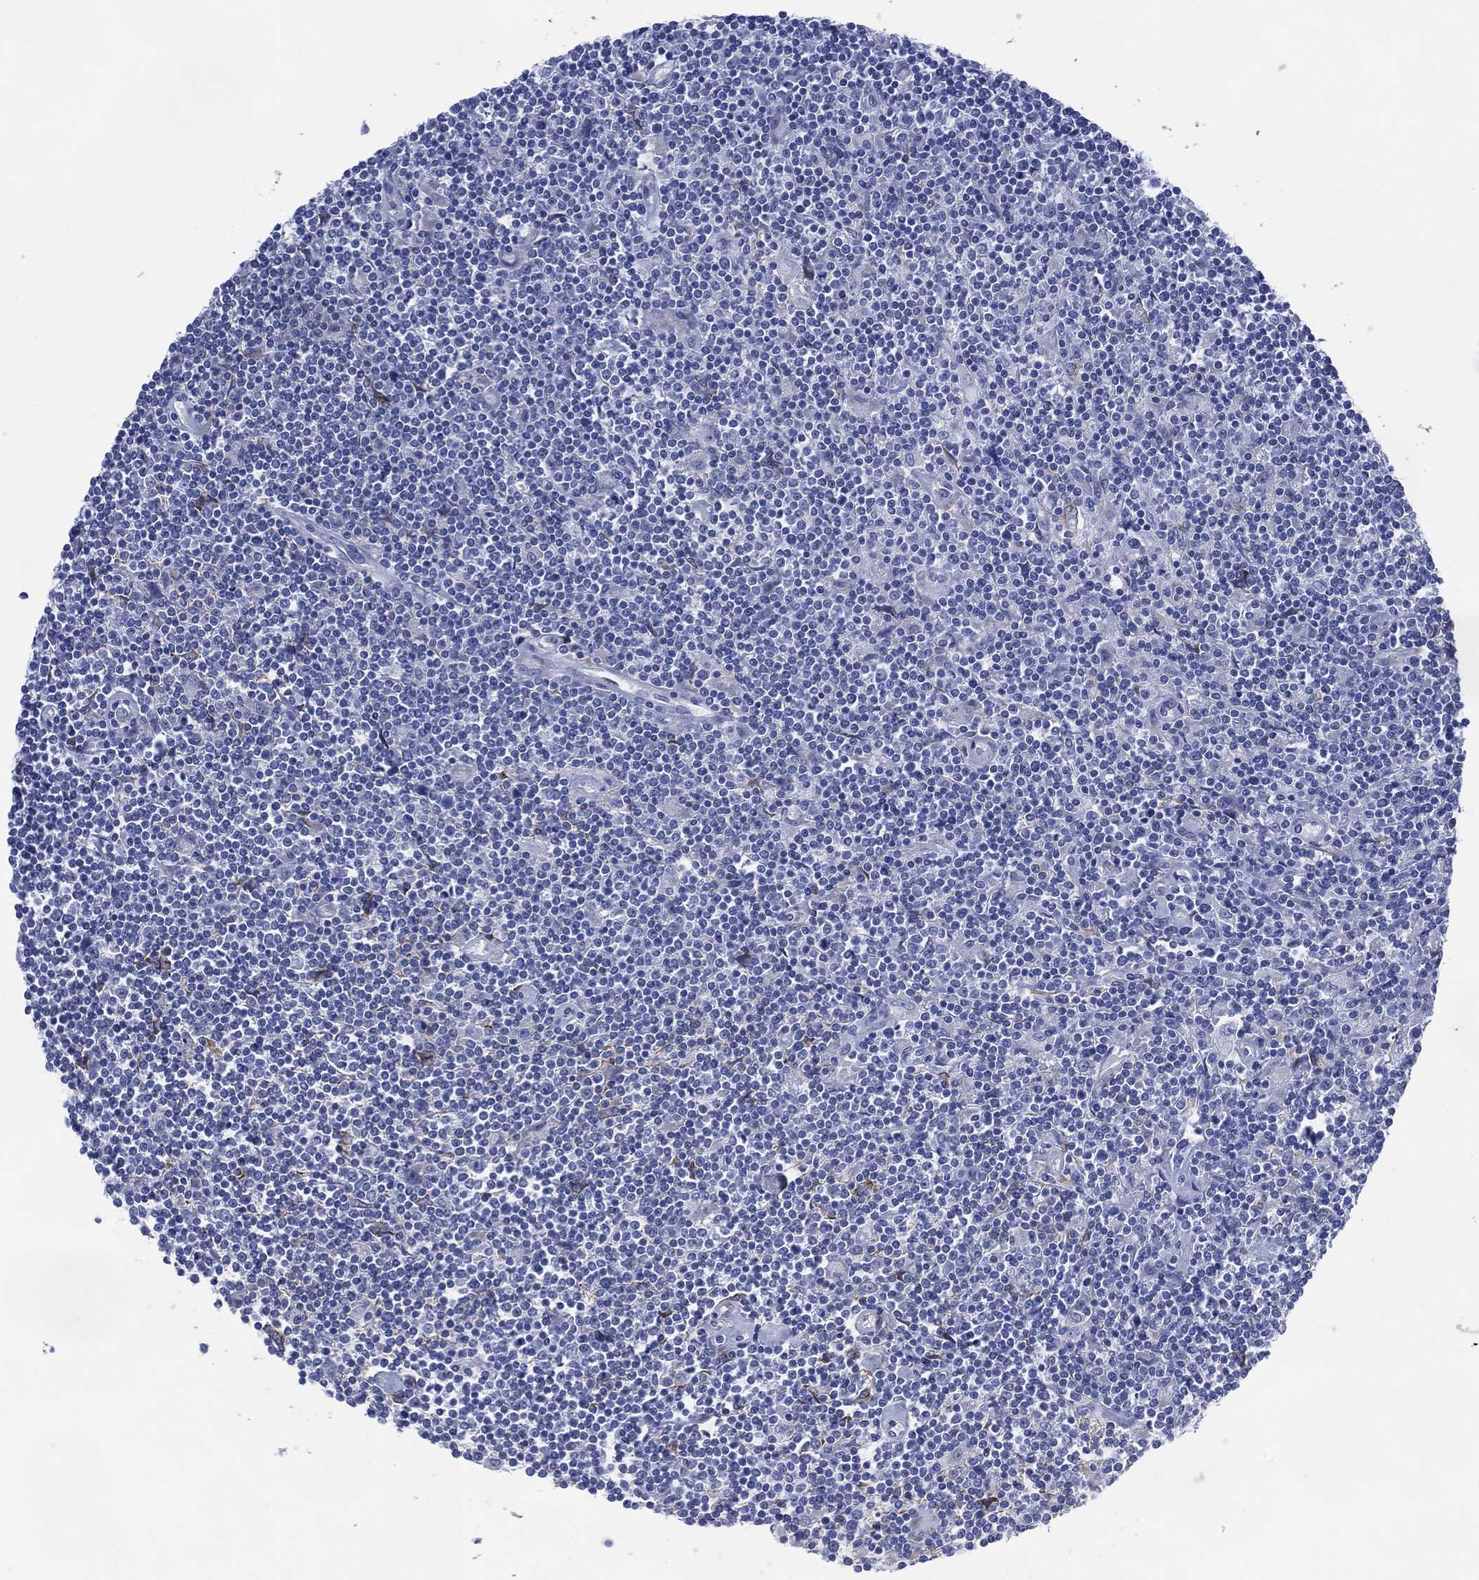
{"staining": {"intensity": "negative", "quantity": "none", "location": "none"}, "tissue": "lymphoma", "cell_type": "Tumor cells", "image_type": "cancer", "snomed": [{"axis": "morphology", "description": "Hodgkin's disease, NOS"}, {"axis": "topography", "description": "Lymph node"}], "caption": "There is no significant expression in tumor cells of lymphoma.", "gene": "DDI1", "patient": {"sex": "male", "age": 40}}